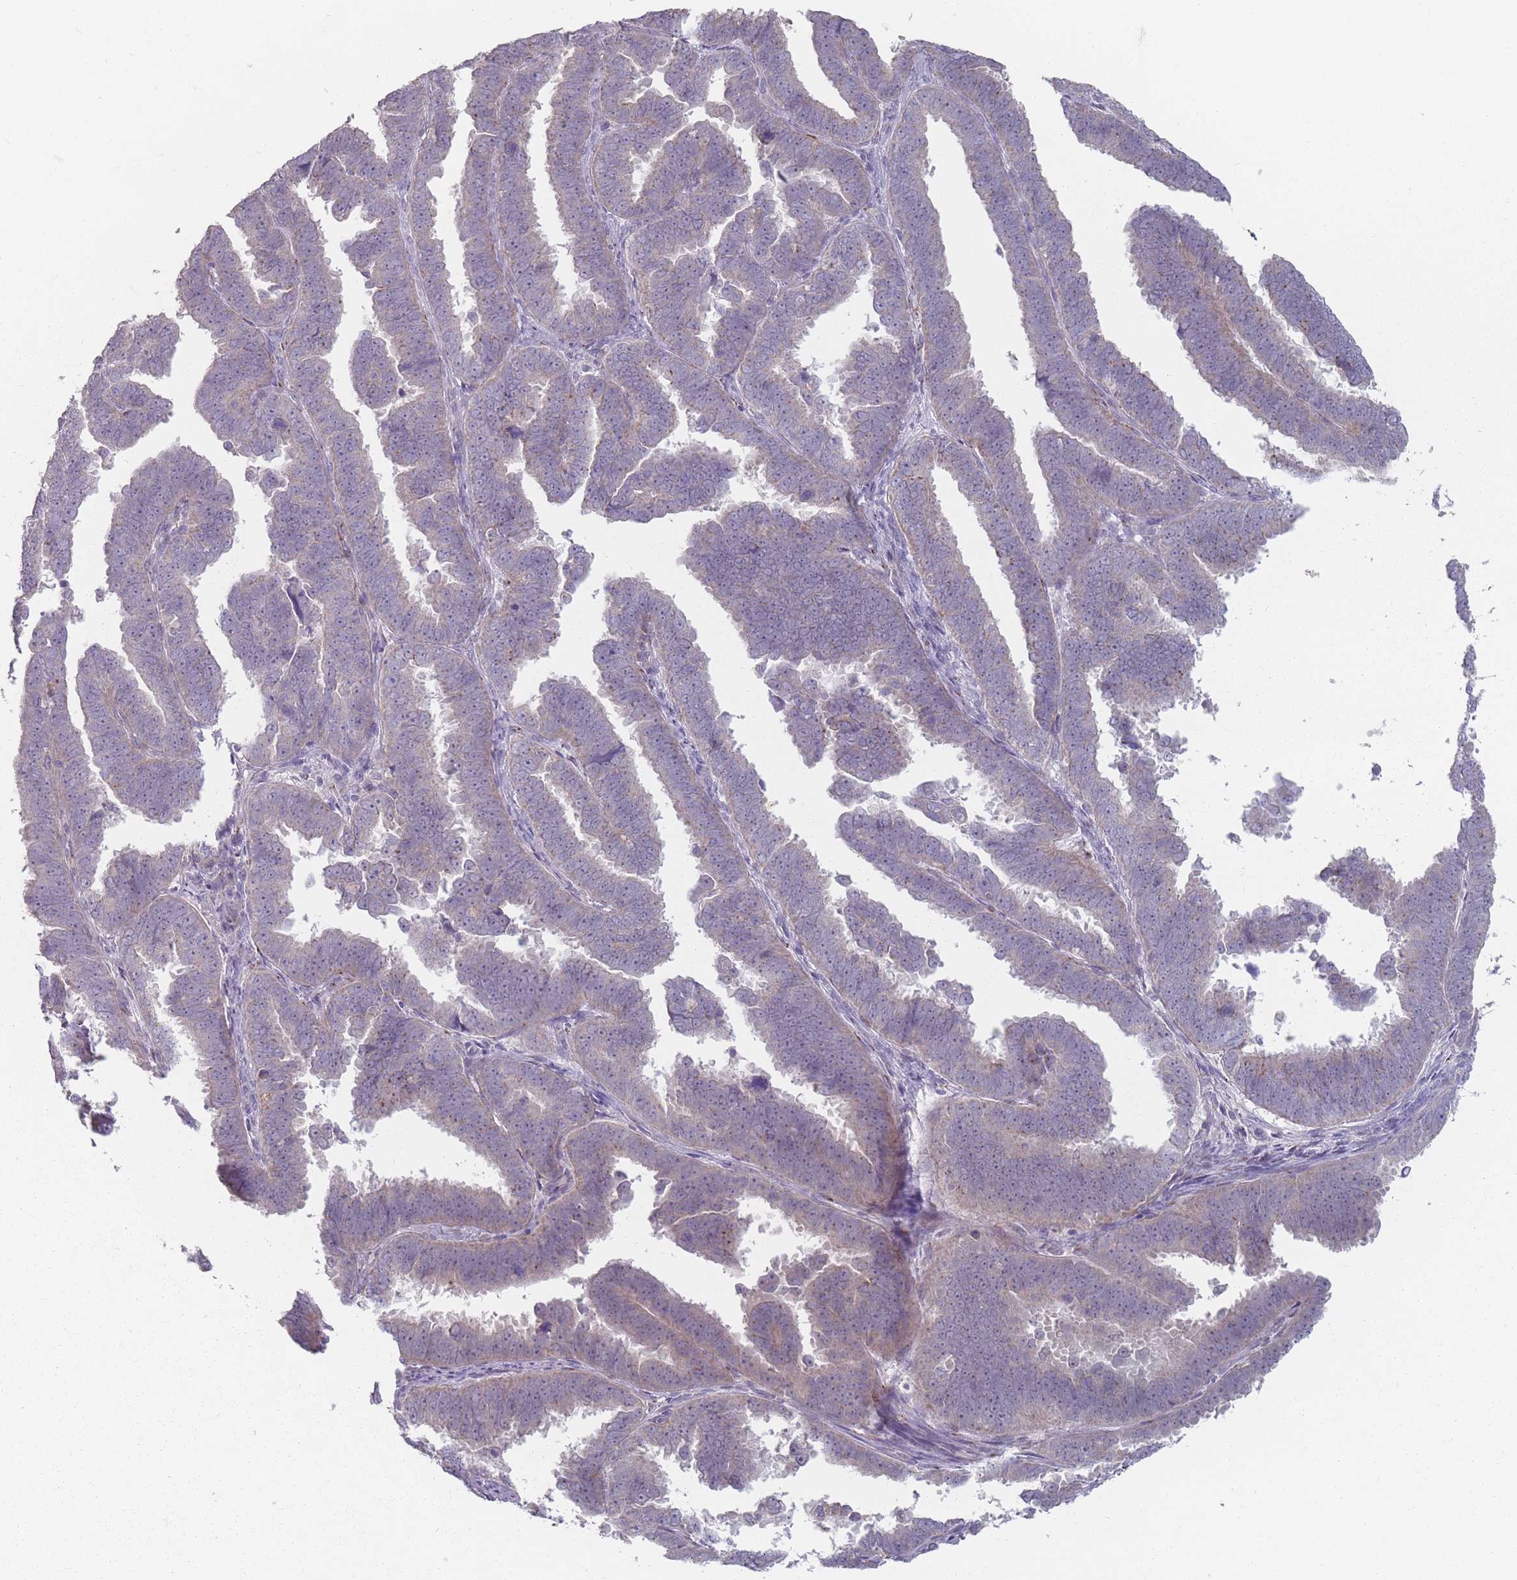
{"staining": {"intensity": "negative", "quantity": "none", "location": "none"}, "tissue": "endometrial cancer", "cell_type": "Tumor cells", "image_type": "cancer", "snomed": [{"axis": "morphology", "description": "Adenocarcinoma, NOS"}, {"axis": "topography", "description": "Endometrium"}], "caption": "The image displays no significant staining in tumor cells of endometrial adenocarcinoma. Brightfield microscopy of immunohistochemistry stained with DAB (brown) and hematoxylin (blue), captured at high magnification.", "gene": "AKAIN1", "patient": {"sex": "female", "age": 75}}